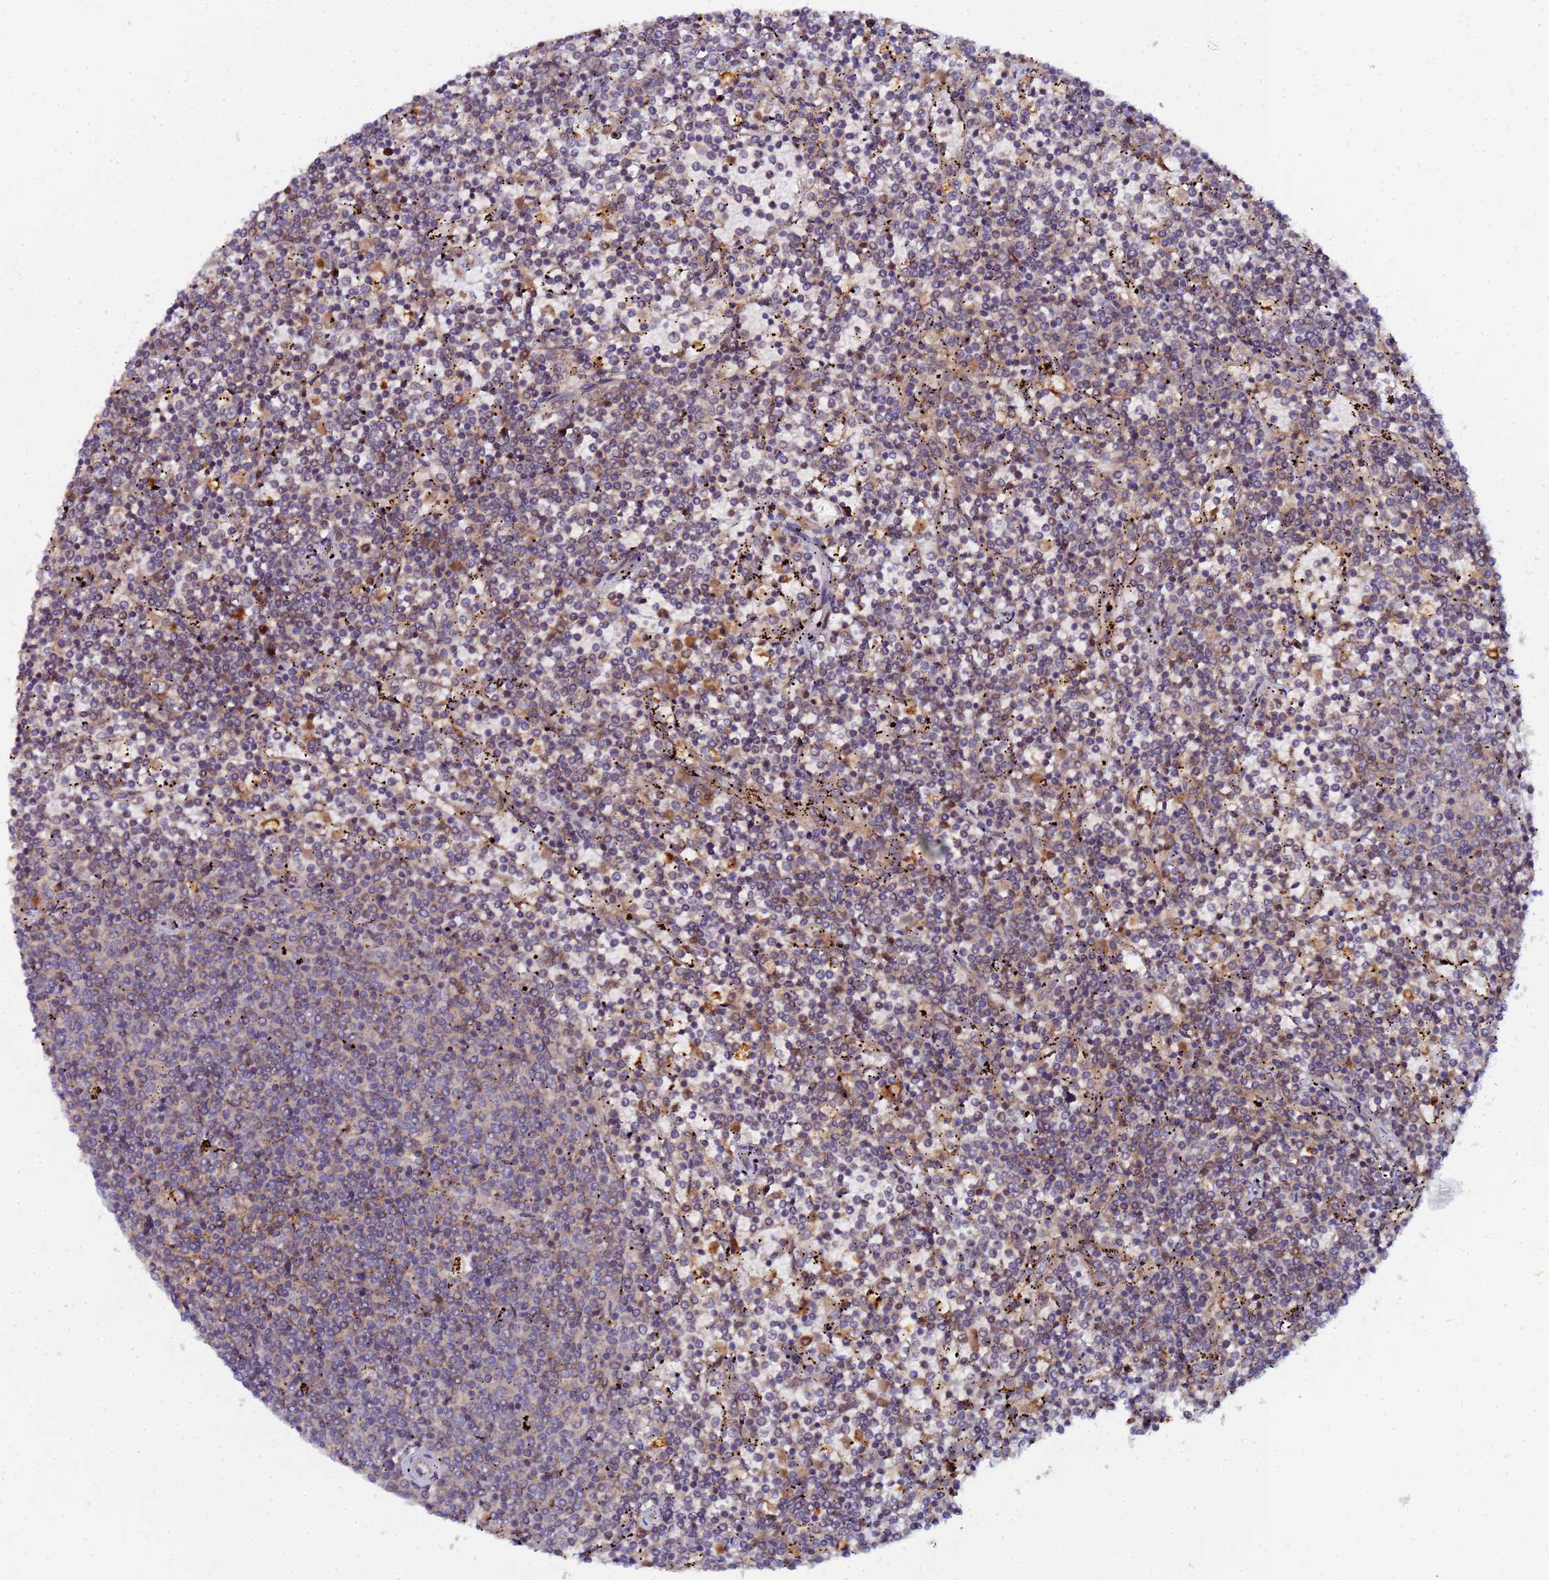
{"staining": {"intensity": "weak", "quantity": "25%-75%", "location": "cytoplasmic/membranous"}, "tissue": "lymphoma", "cell_type": "Tumor cells", "image_type": "cancer", "snomed": [{"axis": "morphology", "description": "Malignant lymphoma, non-Hodgkin's type, Low grade"}, {"axis": "topography", "description": "Spleen"}], "caption": "High-power microscopy captured an immunohistochemistry image of lymphoma, revealing weak cytoplasmic/membranous expression in about 25%-75% of tumor cells.", "gene": "CCDC127", "patient": {"sex": "female", "age": 50}}